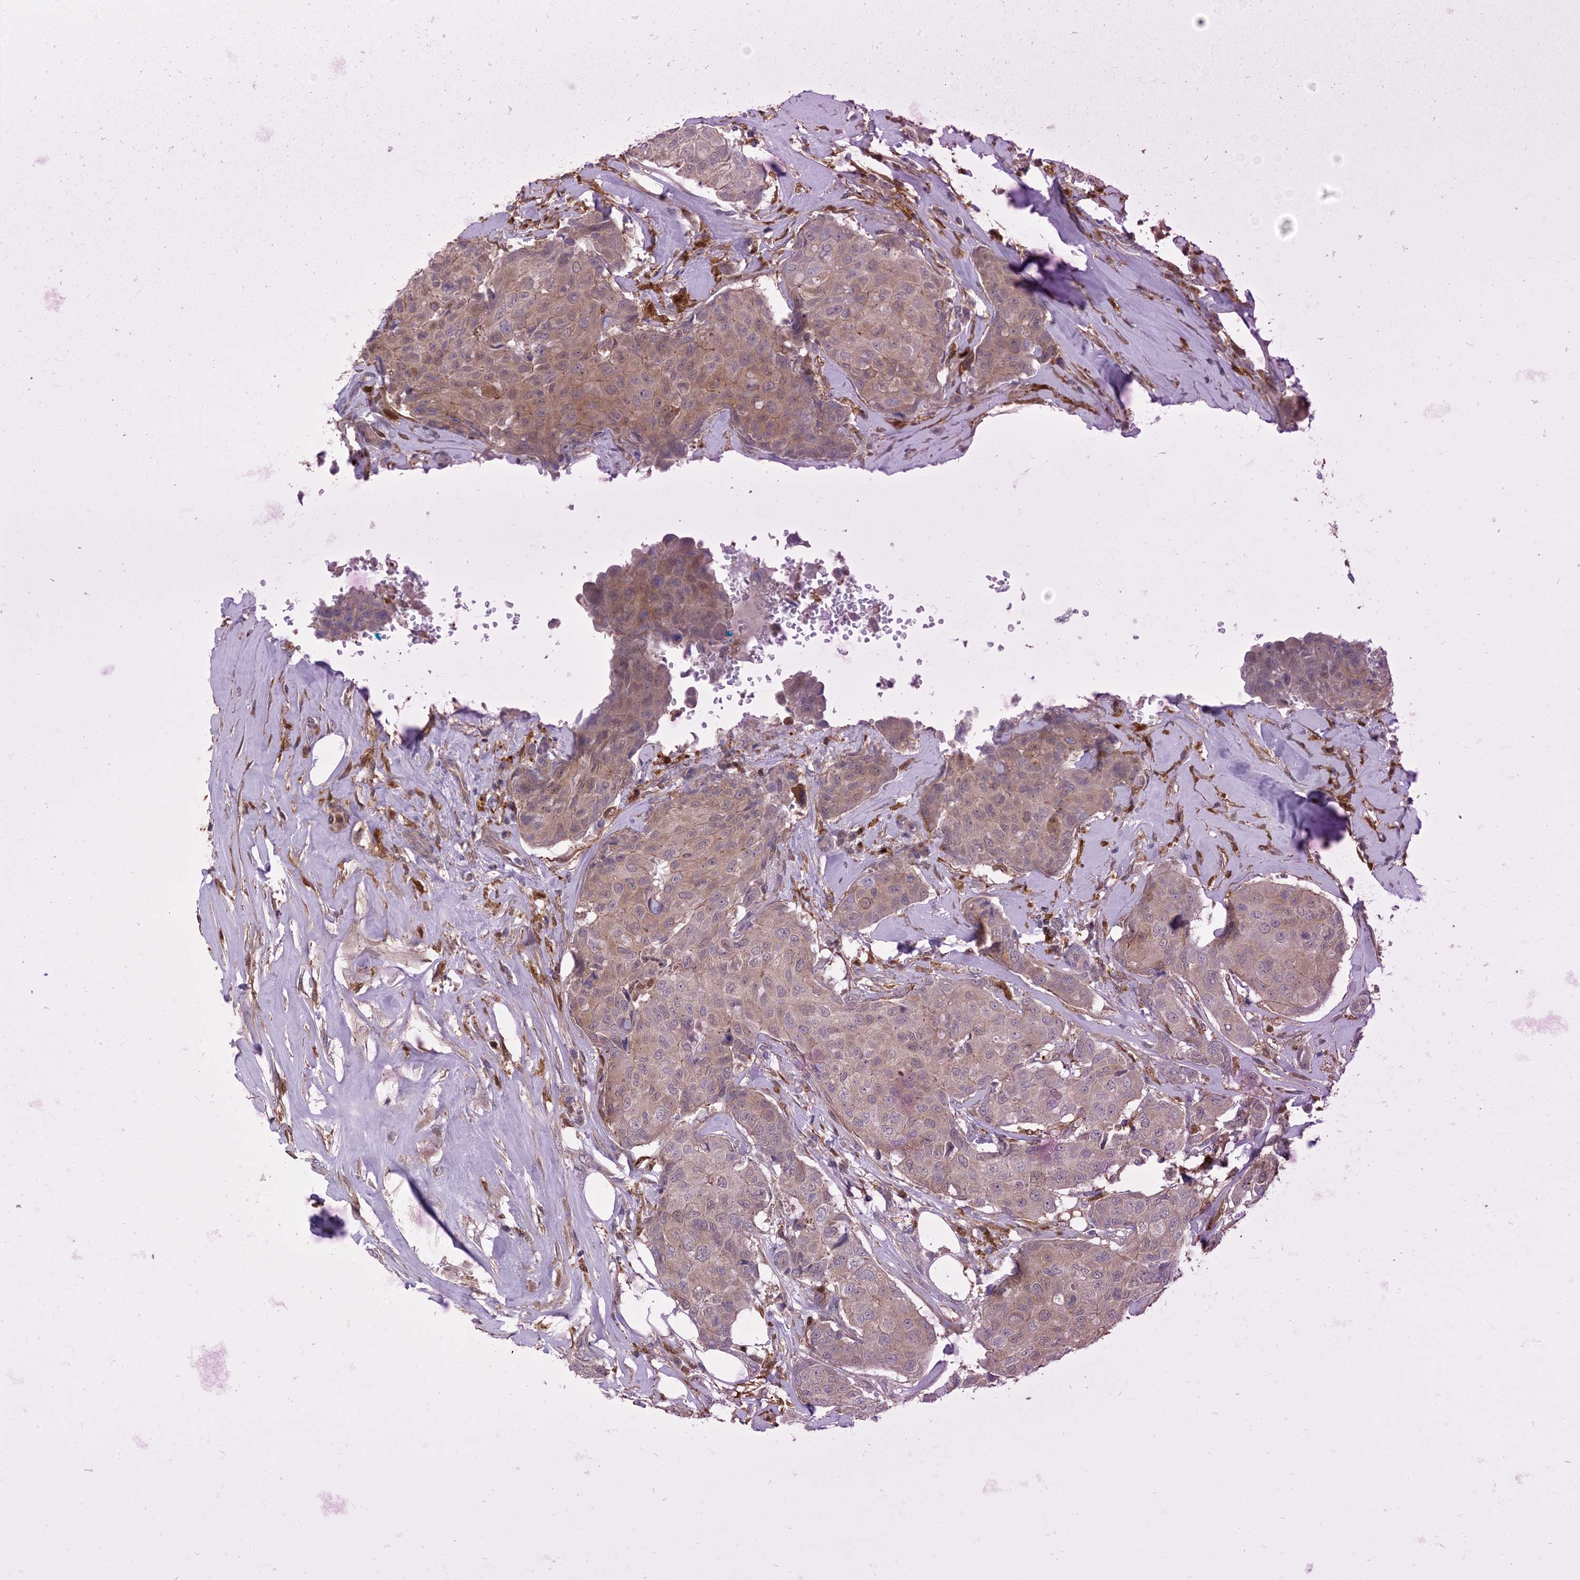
{"staining": {"intensity": "weak", "quantity": ">75%", "location": "cytoplasmic/membranous,nuclear"}, "tissue": "breast cancer", "cell_type": "Tumor cells", "image_type": "cancer", "snomed": [{"axis": "morphology", "description": "Duct carcinoma"}, {"axis": "topography", "description": "Breast"}], "caption": "Immunohistochemical staining of human breast cancer exhibits low levels of weak cytoplasmic/membranous and nuclear protein expression in approximately >75% of tumor cells. (brown staining indicates protein expression, while blue staining denotes nuclei).", "gene": "NAGK", "patient": {"sex": "female", "age": 80}}